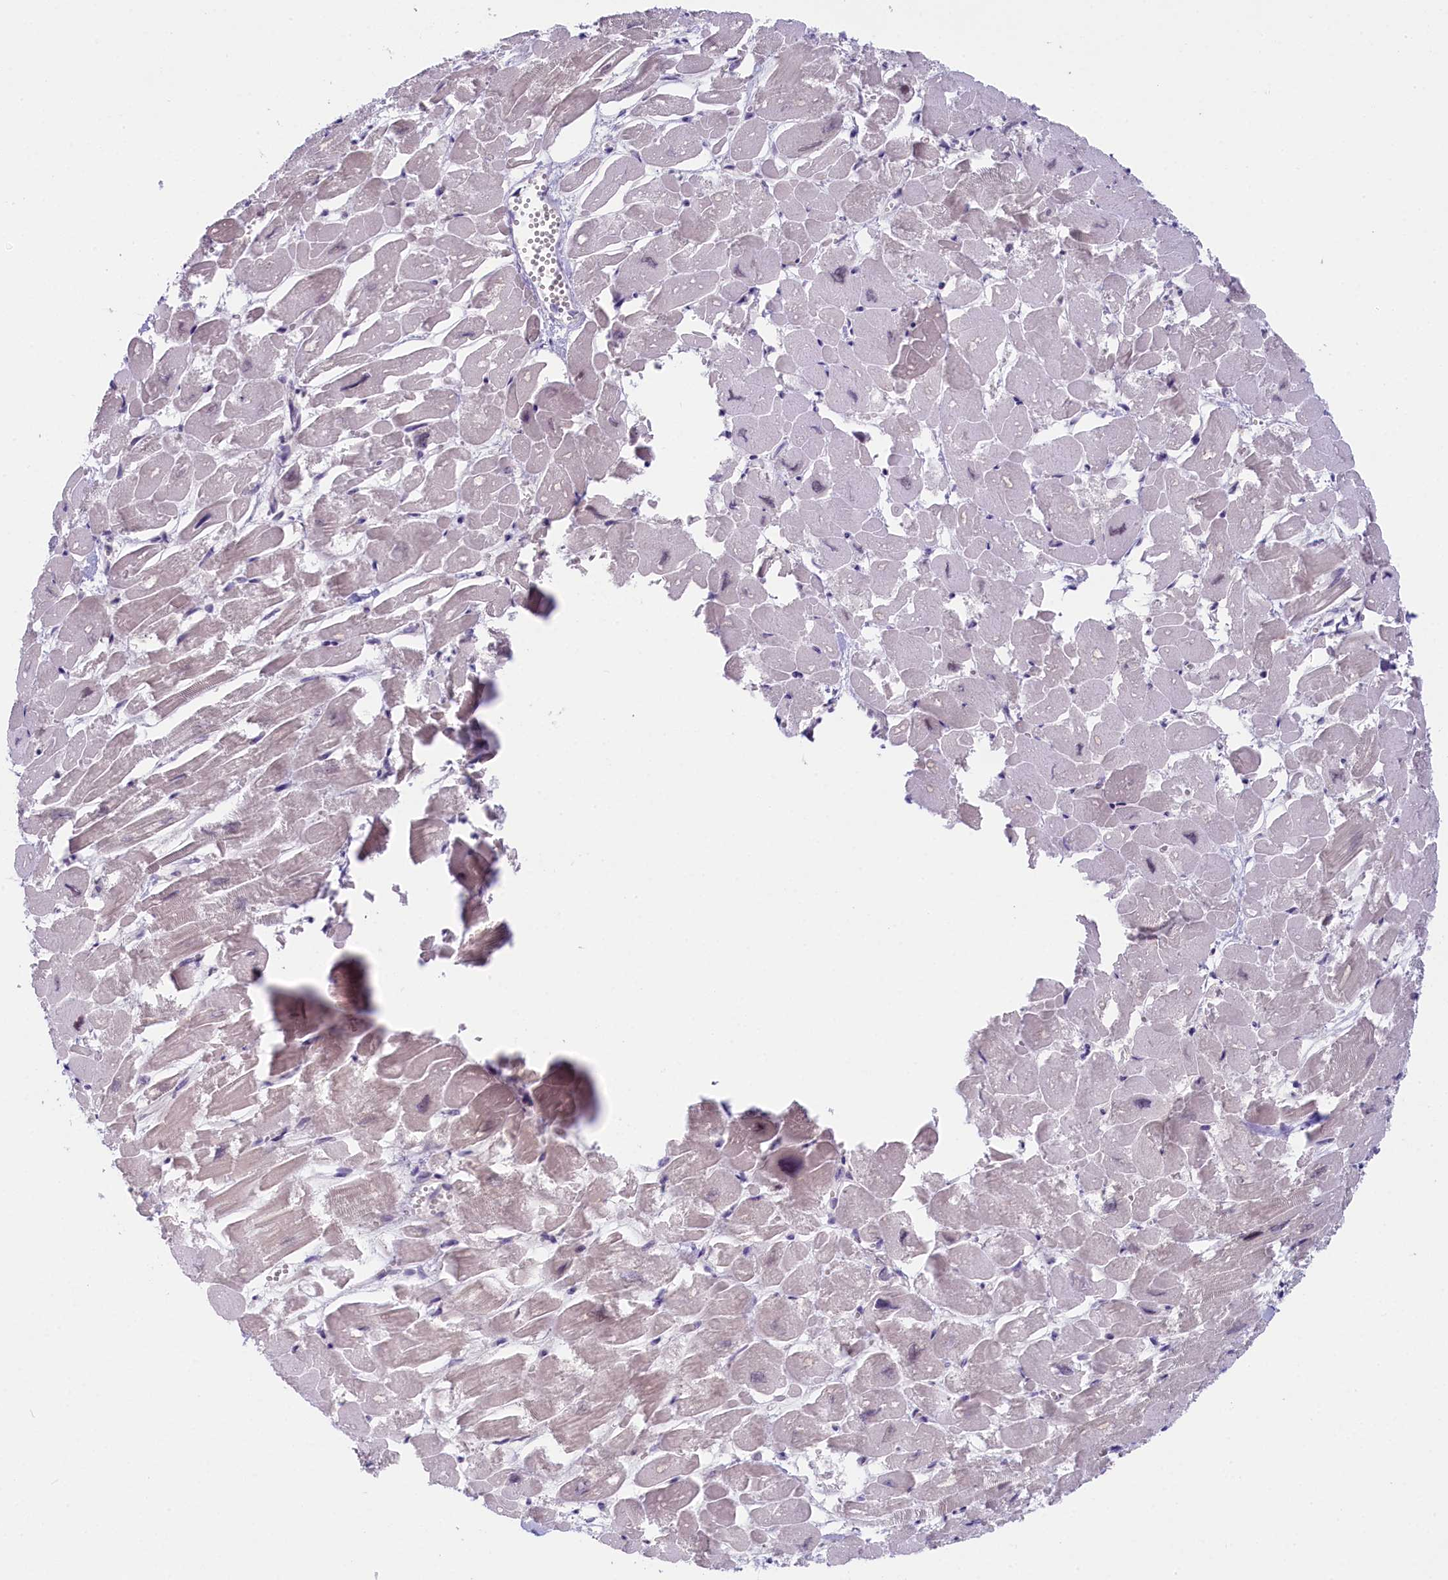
{"staining": {"intensity": "weak", "quantity": "<25%", "location": "cytoplasmic/membranous,nuclear"}, "tissue": "heart muscle", "cell_type": "Cardiomyocytes", "image_type": "normal", "snomed": [{"axis": "morphology", "description": "Normal tissue, NOS"}, {"axis": "topography", "description": "Heart"}], "caption": "Human heart muscle stained for a protein using IHC exhibits no staining in cardiomyocytes.", "gene": "CRAMP1", "patient": {"sex": "male", "age": 54}}